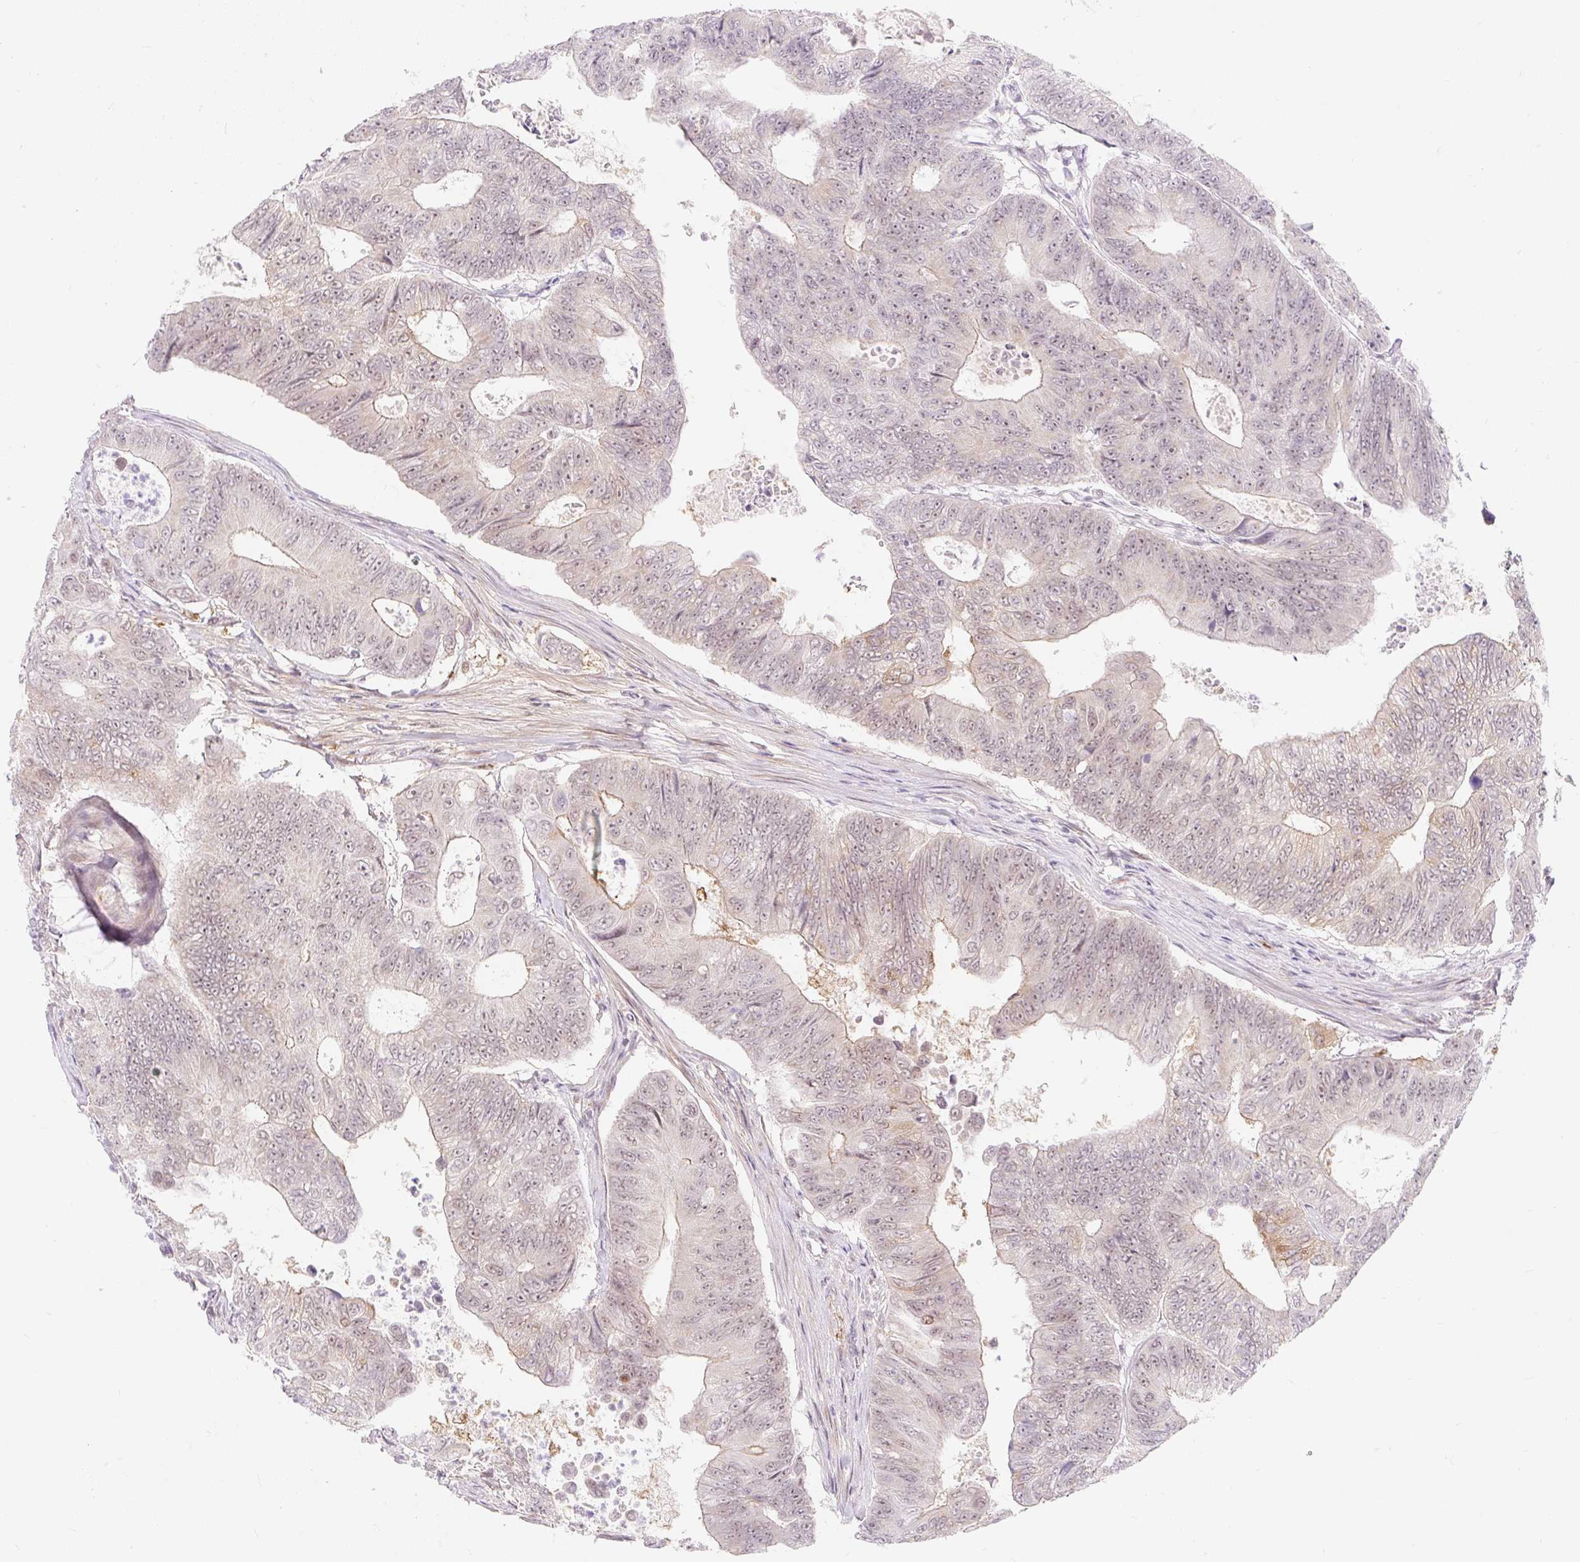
{"staining": {"intensity": "weak", "quantity": ">75%", "location": "nuclear"}, "tissue": "colorectal cancer", "cell_type": "Tumor cells", "image_type": "cancer", "snomed": [{"axis": "morphology", "description": "Adenocarcinoma, NOS"}, {"axis": "topography", "description": "Colon"}], "caption": "Colorectal cancer (adenocarcinoma) was stained to show a protein in brown. There is low levels of weak nuclear expression in approximately >75% of tumor cells.", "gene": "H2BW1", "patient": {"sex": "female", "age": 48}}